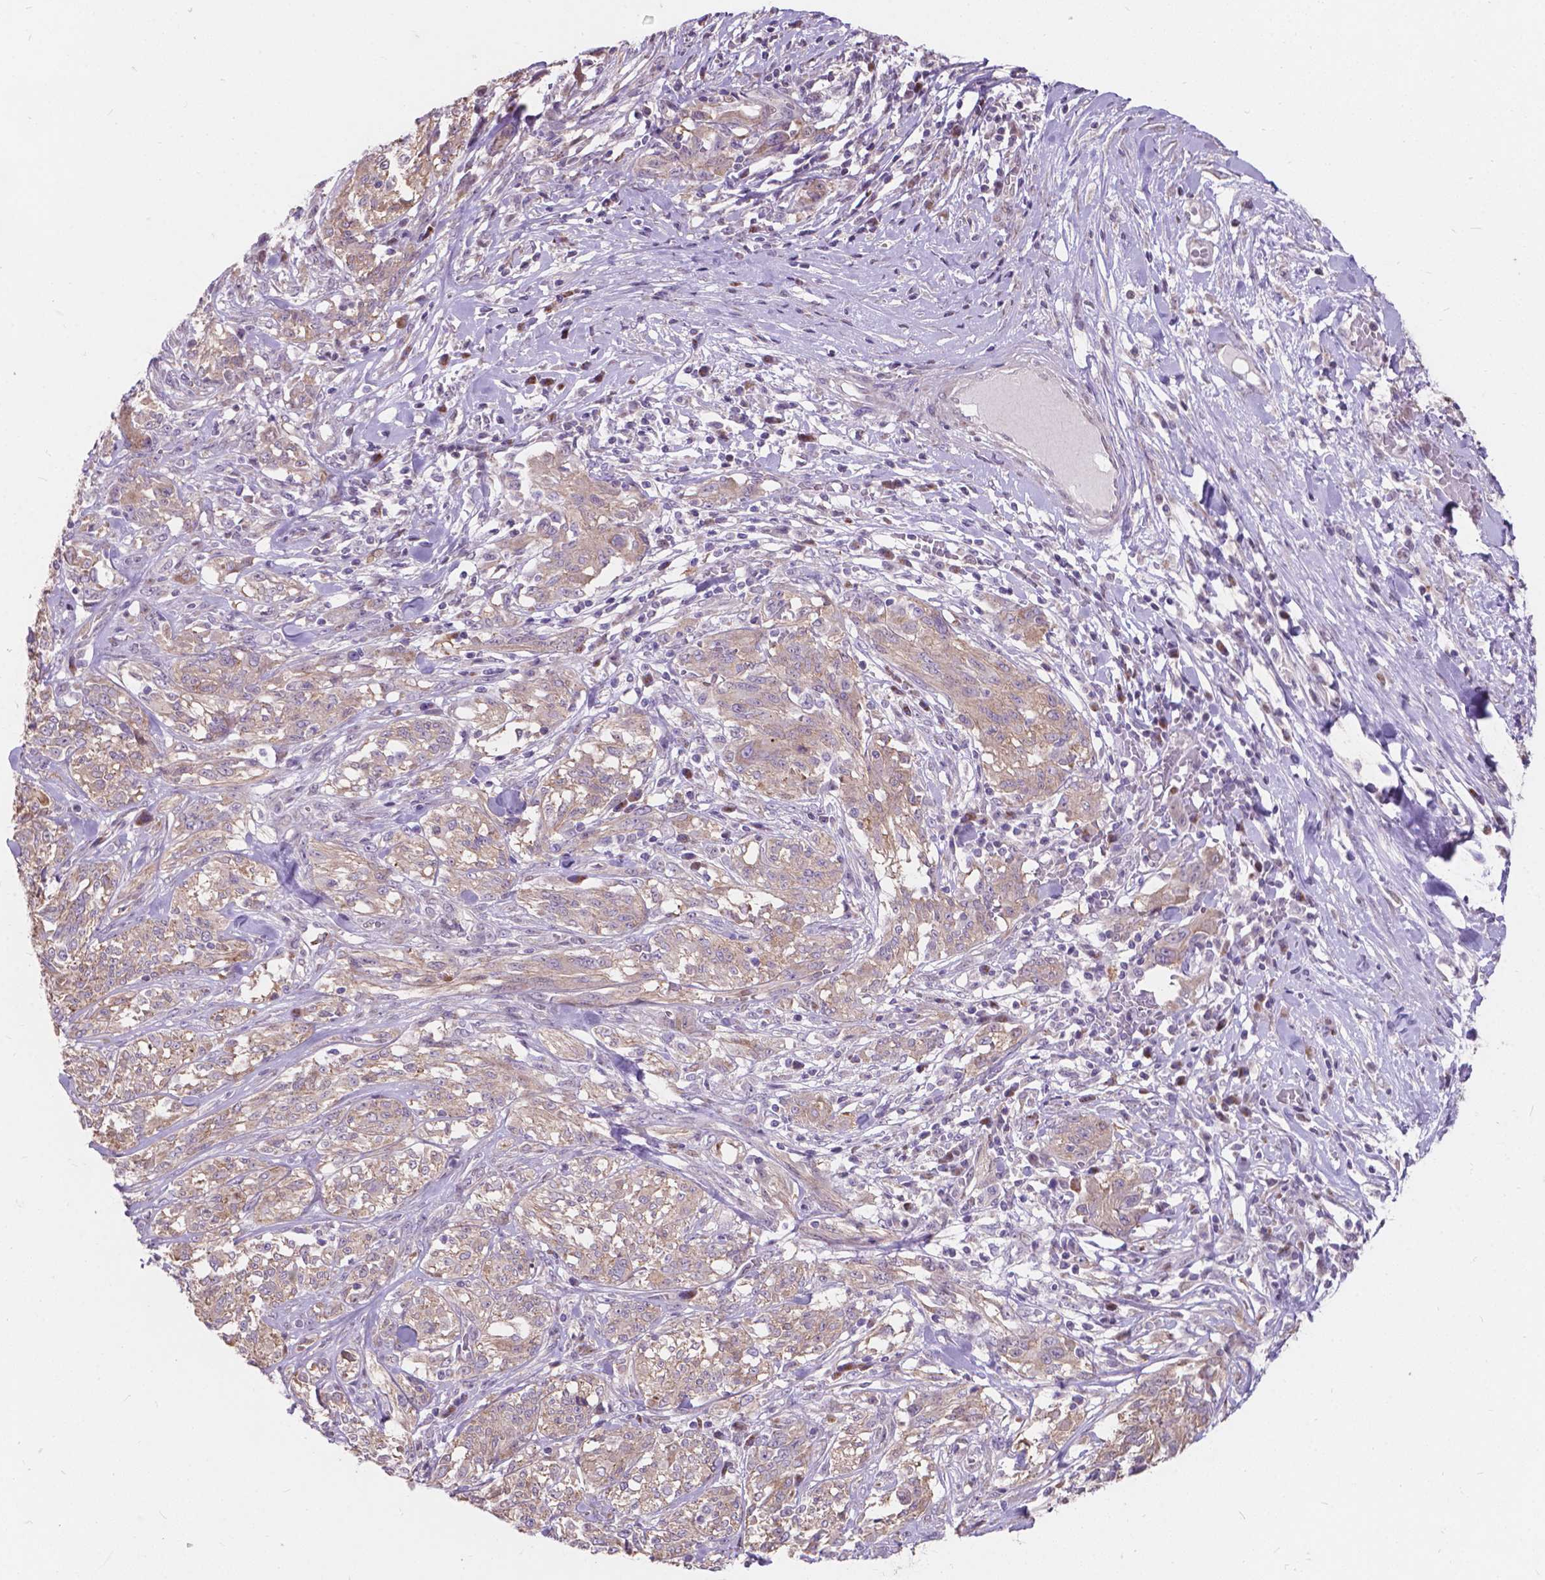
{"staining": {"intensity": "weak", "quantity": ">75%", "location": "cytoplasmic/membranous"}, "tissue": "melanoma", "cell_type": "Tumor cells", "image_type": "cancer", "snomed": [{"axis": "morphology", "description": "Malignant melanoma, NOS"}, {"axis": "topography", "description": "Skin"}], "caption": "Protein analysis of melanoma tissue displays weak cytoplasmic/membranous positivity in approximately >75% of tumor cells. (Brightfield microscopy of DAB IHC at high magnification).", "gene": "MYH14", "patient": {"sex": "female", "age": 91}}